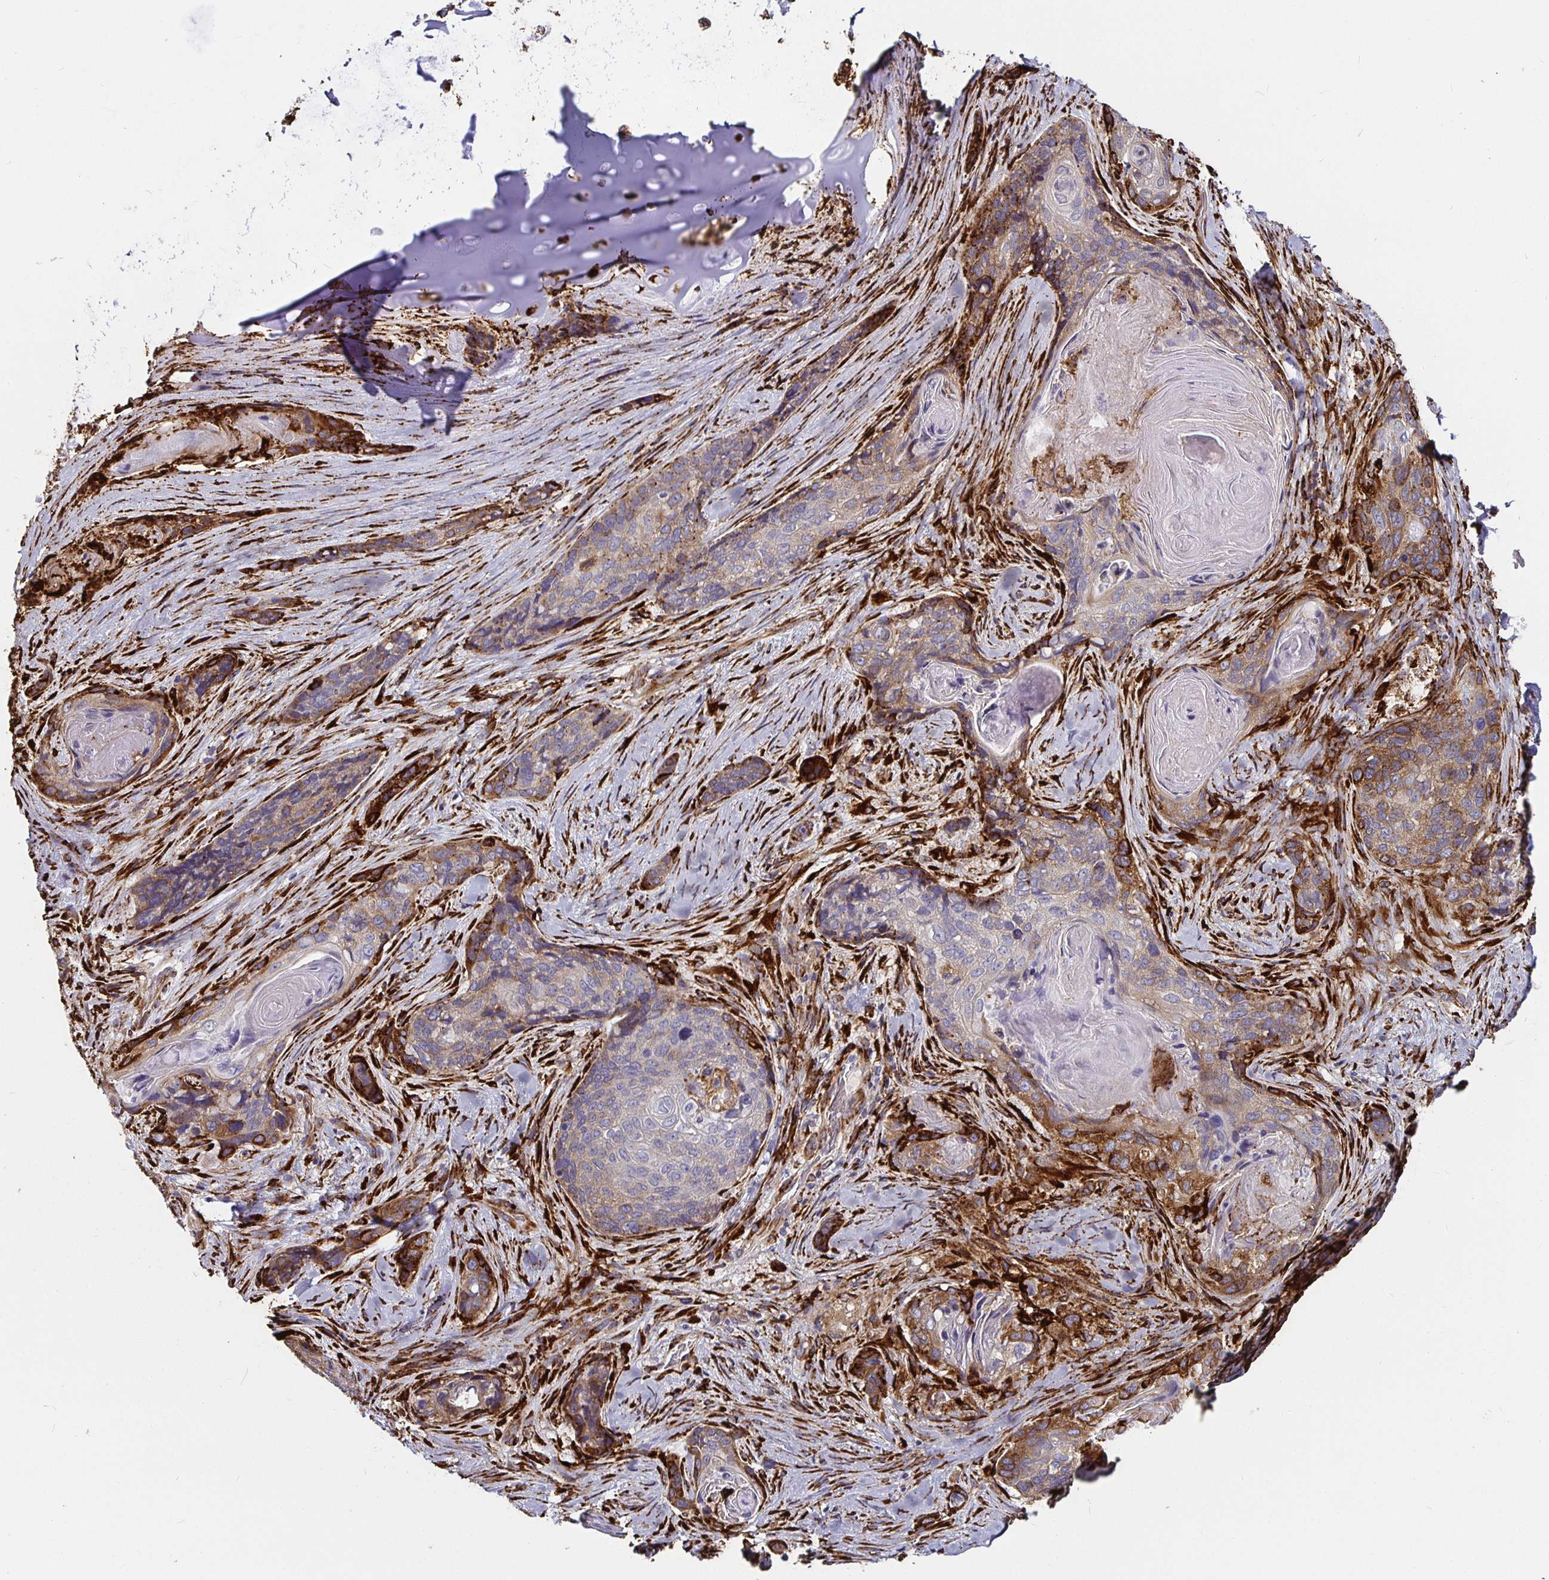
{"staining": {"intensity": "strong", "quantity": "<25%", "location": "cytoplasmic/membranous"}, "tissue": "lung cancer", "cell_type": "Tumor cells", "image_type": "cancer", "snomed": [{"axis": "morphology", "description": "Squamous cell carcinoma, NOS"}, {"axis": "morphology", "description": "Squamous cell carcinoma, metastatic, NOS"}, {"axis": "topography", "description": "Lymph node"}, {"axis": "topography", "description": "Lung"}], "caption": "A high-resolution photomicrograph shows IHC staining of lung cancer, which exhibits strong cytoplasmic/membranous staining in approximately <25% of tumor cells.", "gene": "P4HA2", "patient": {"sex": "male", "age": 41}}